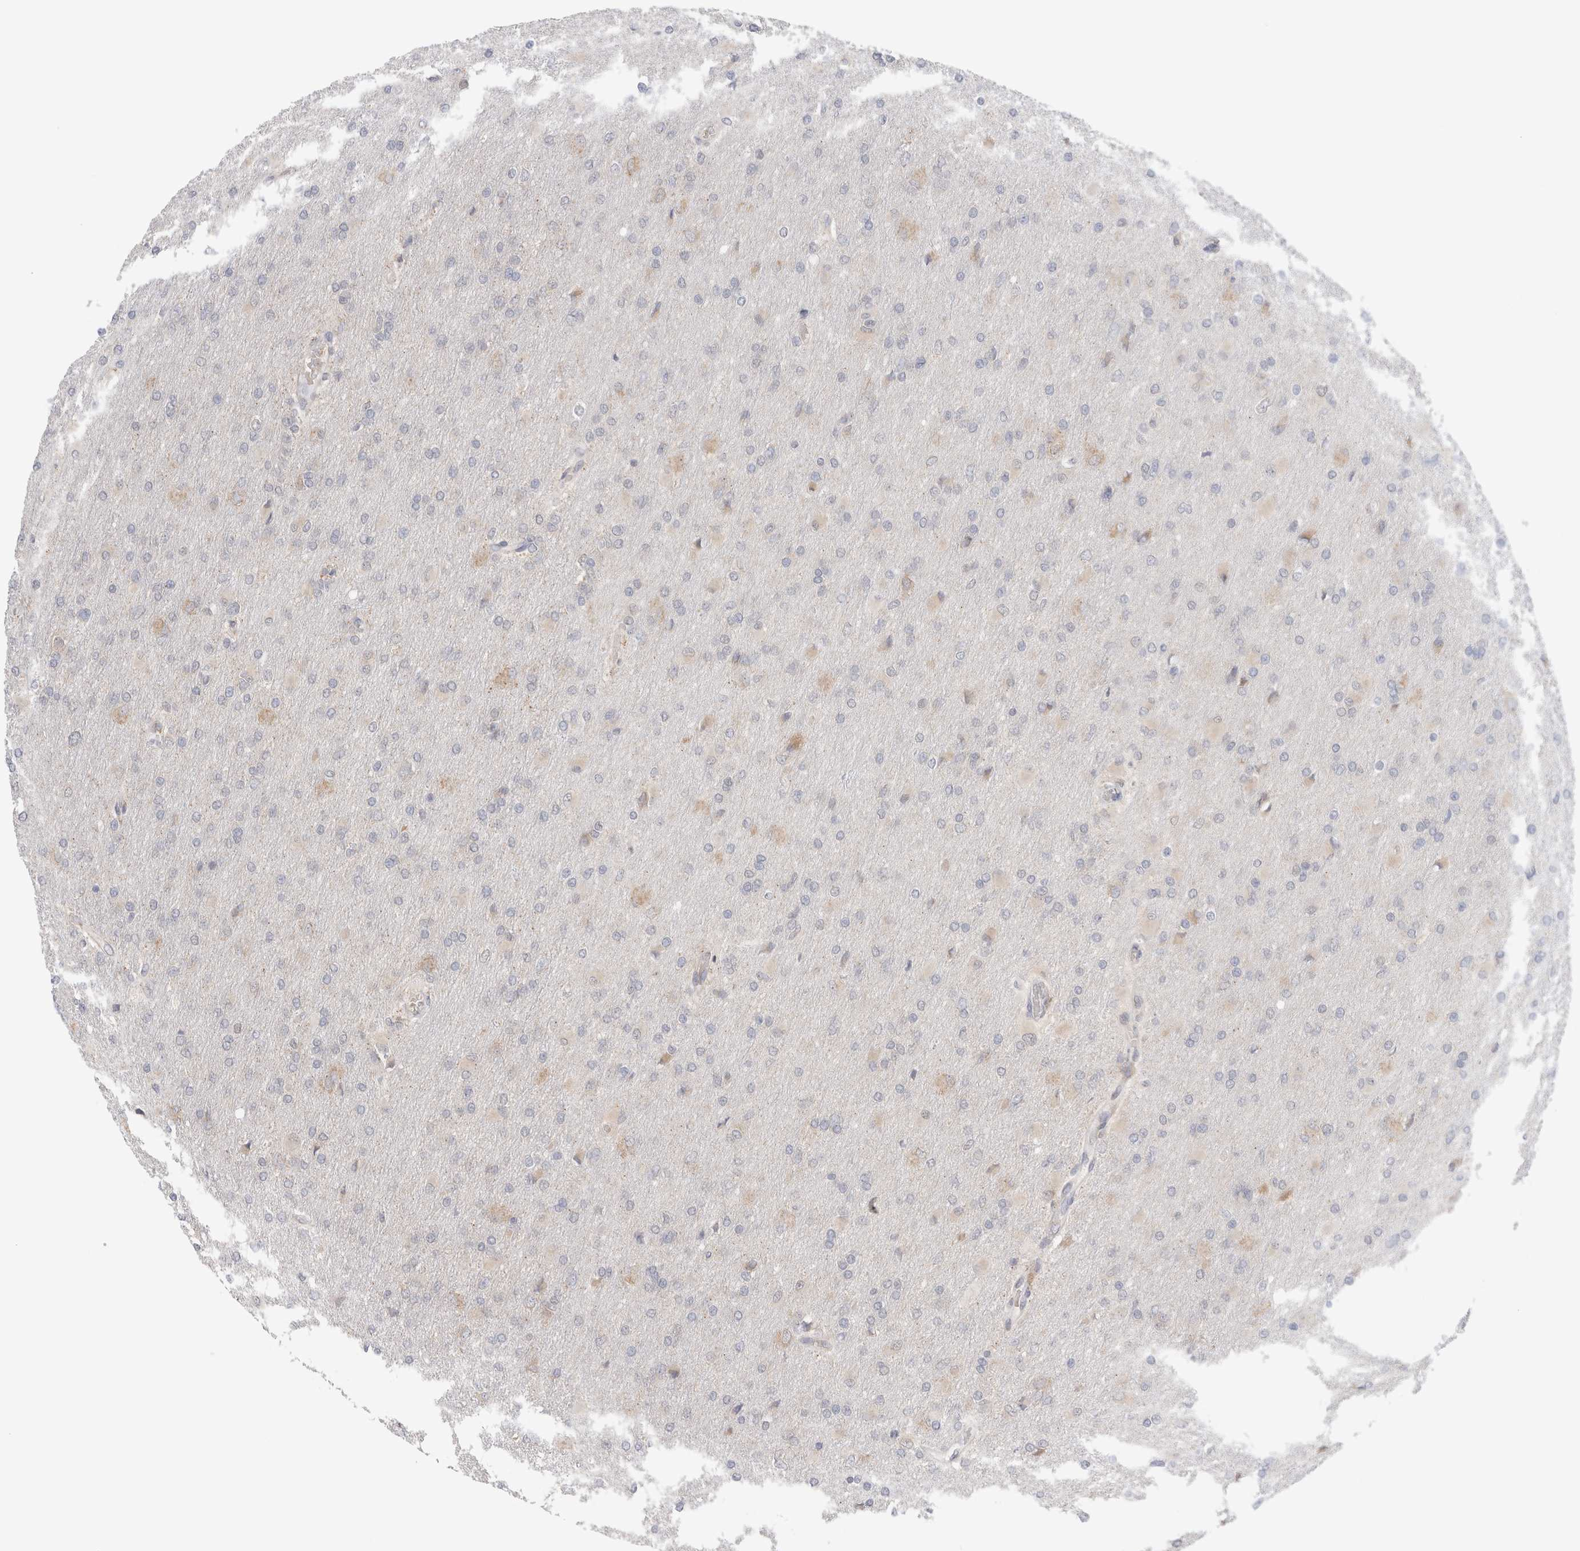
{"staining": {"intensity": "weak", "quantity": "<25%", "location": "cytoplasmic/membranous"}, "tissue": "glioma", "cell_type": "Tumor cells", "image_type": "cancer", "snomed": [{"axis": "morphology", "description": "Glioma, malignant, High grade"}, {"axis": "topography", "description": "Cerebral cortex"}], "caption": "This histopathology image is of glioma stained with immunohistochemistry to label a protein in brown with the nuclei are counter-stained blue. There is no positivity in tumor cells.", "gene": "NDOR1", "patient": {"sex": "female", "age": 36}}